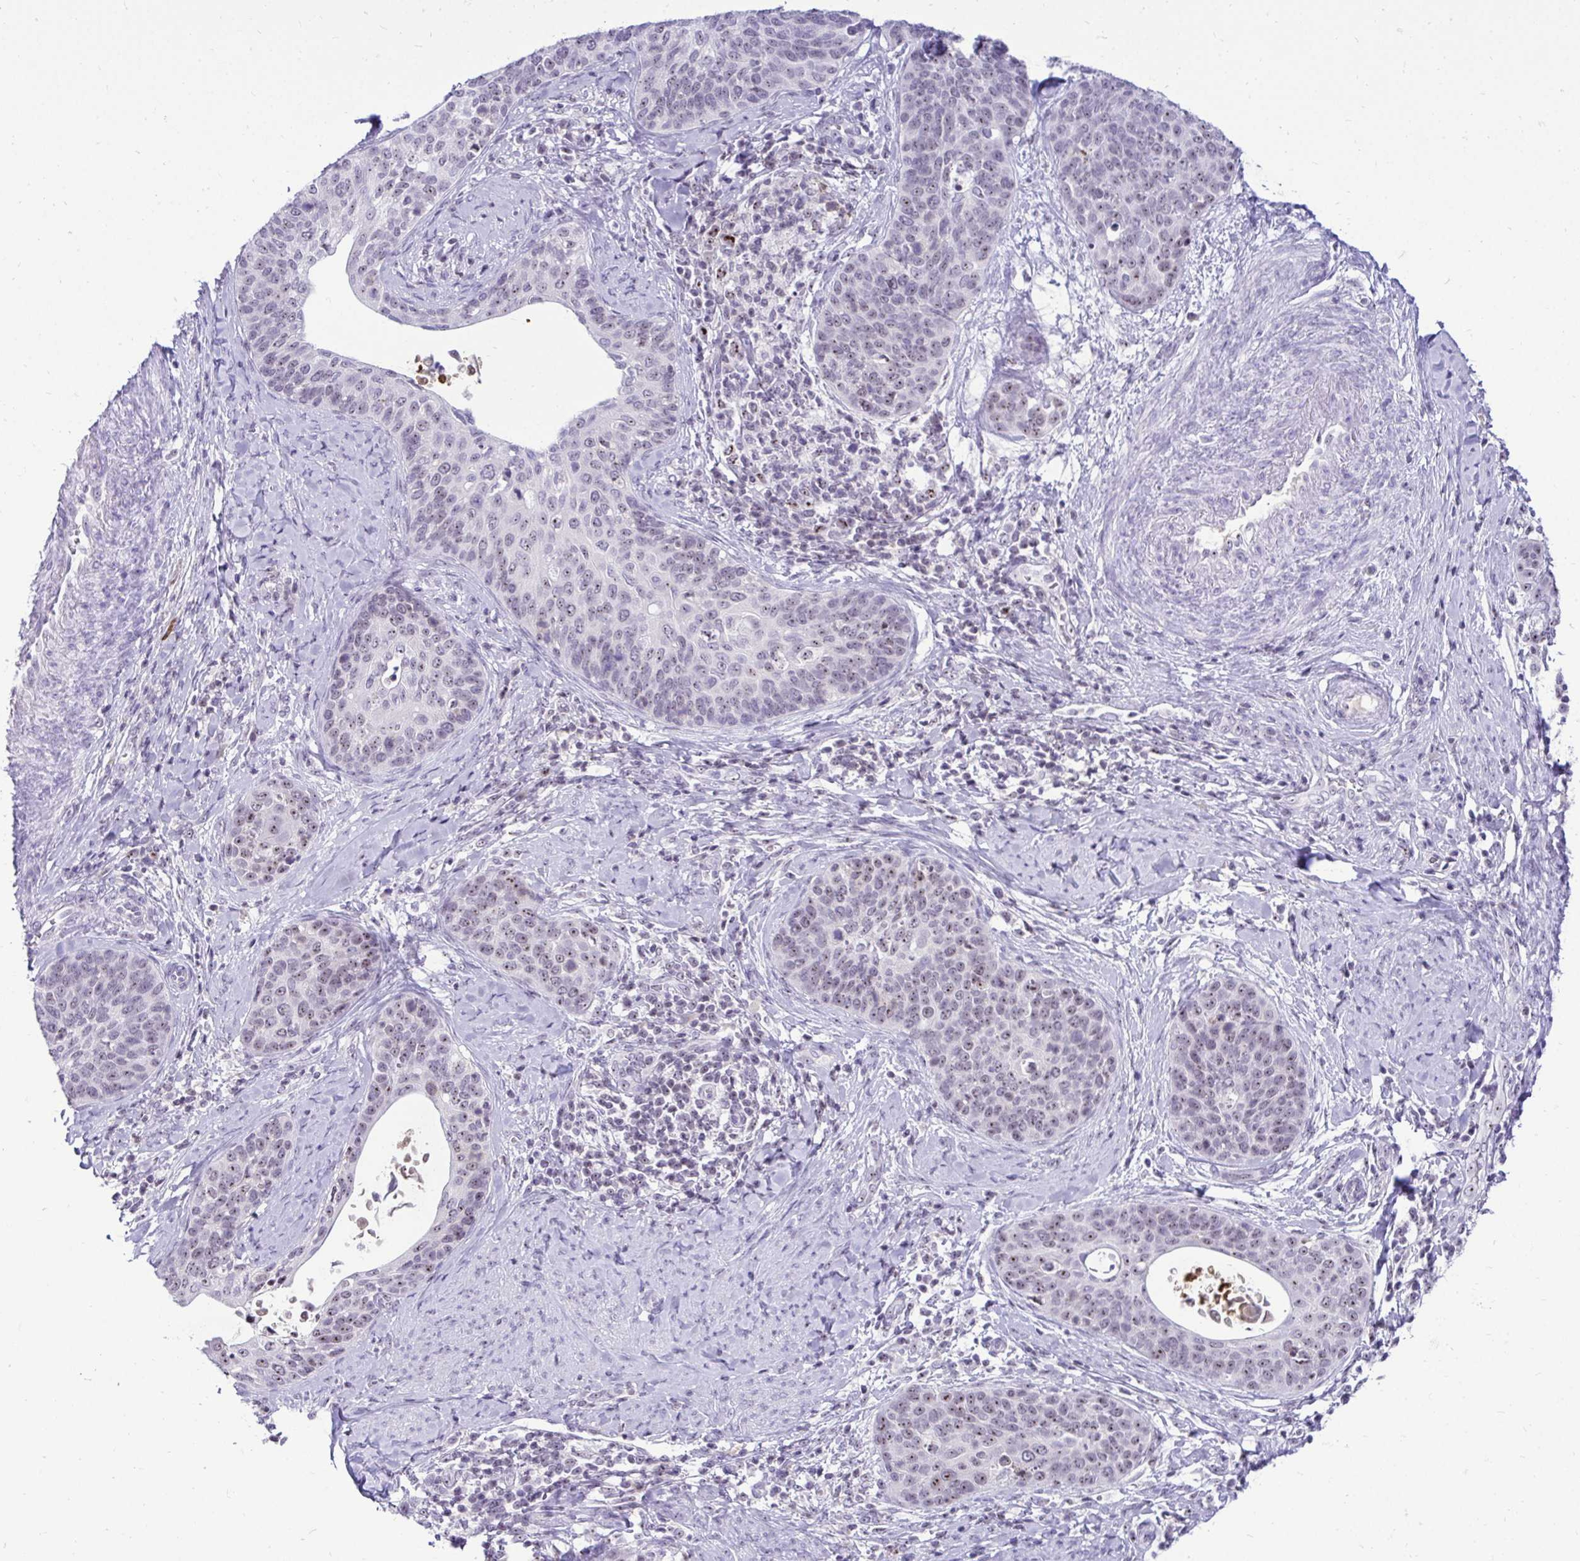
{"staining": {"intensity": "weak", "quantity": "<25%", "location": "nuclear"}, "tissue": "cervical cancer", "cell_type": "Tumor cells", "image_type": "cancer", "snomed": [{"axis": "morphology", "description": "Squamous cell carcinoma, NOS"}, {"axis": "topography", "description": "Cervix"}], "caption": "A photomicrograph of human cervical cancer (squamous cell carcinoma) is negative for staining in tumor cells. (DAB (3,3'-diaminobenzidine) IHC visualized using brightfield microscopy, high magnification).", "gene": "NIFK", "patient": {"sex": "female", "age": 69}}